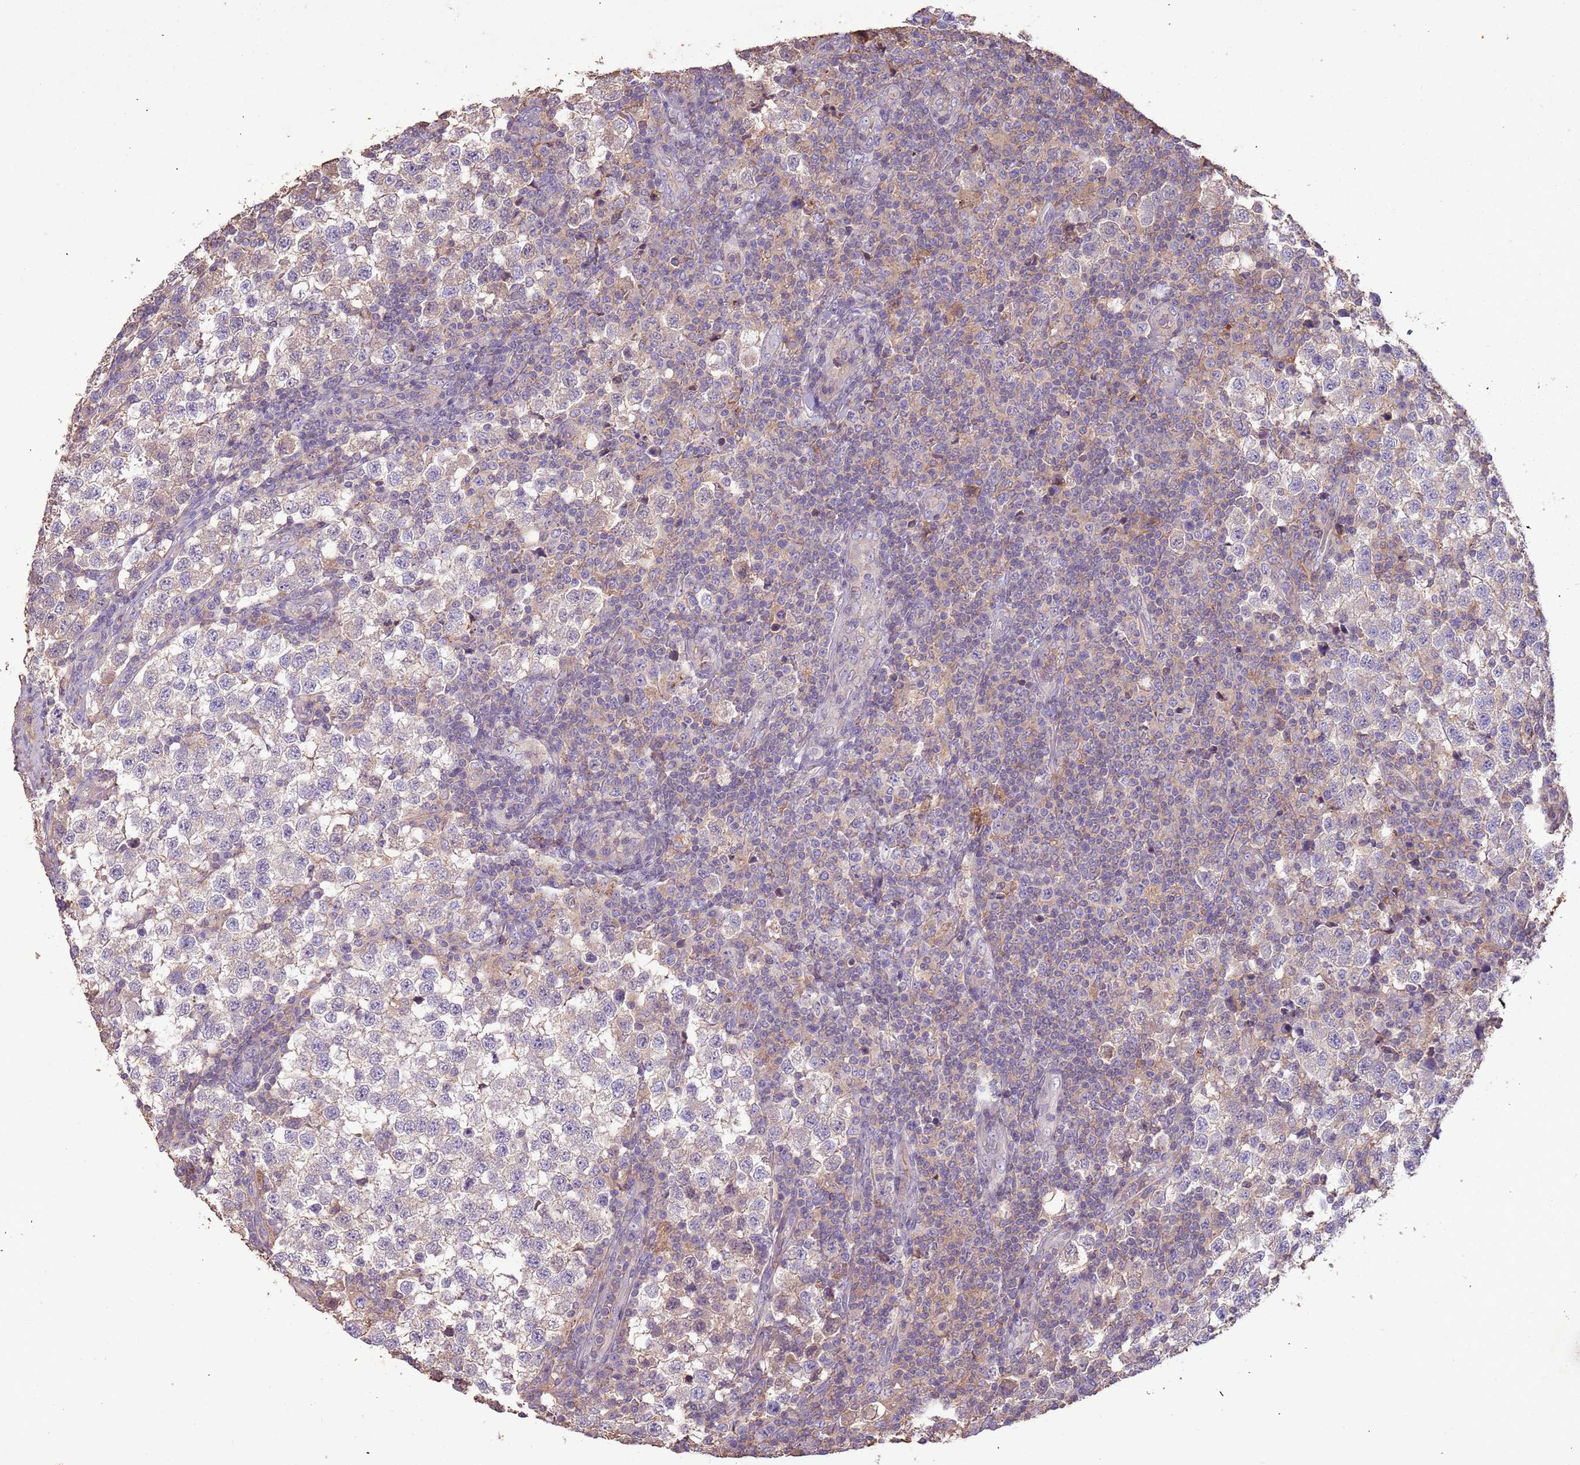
{"staining": {"intensity": "negative", "quantity": "none", "location": "none"}, "tissue": "testis cancer", "cell_type": "Tumor cells", "image_type": "cancer", "snomed": [{"axis": "morphology", "description": "Seminoma, NOS"}, {"axis": "topography", "description": "Testis"}], "caption": "Tumor cells are negative for brown protein staining in testis cancer.", "gene": "FECH", "patient": {"sex": "male", "age": 34}}